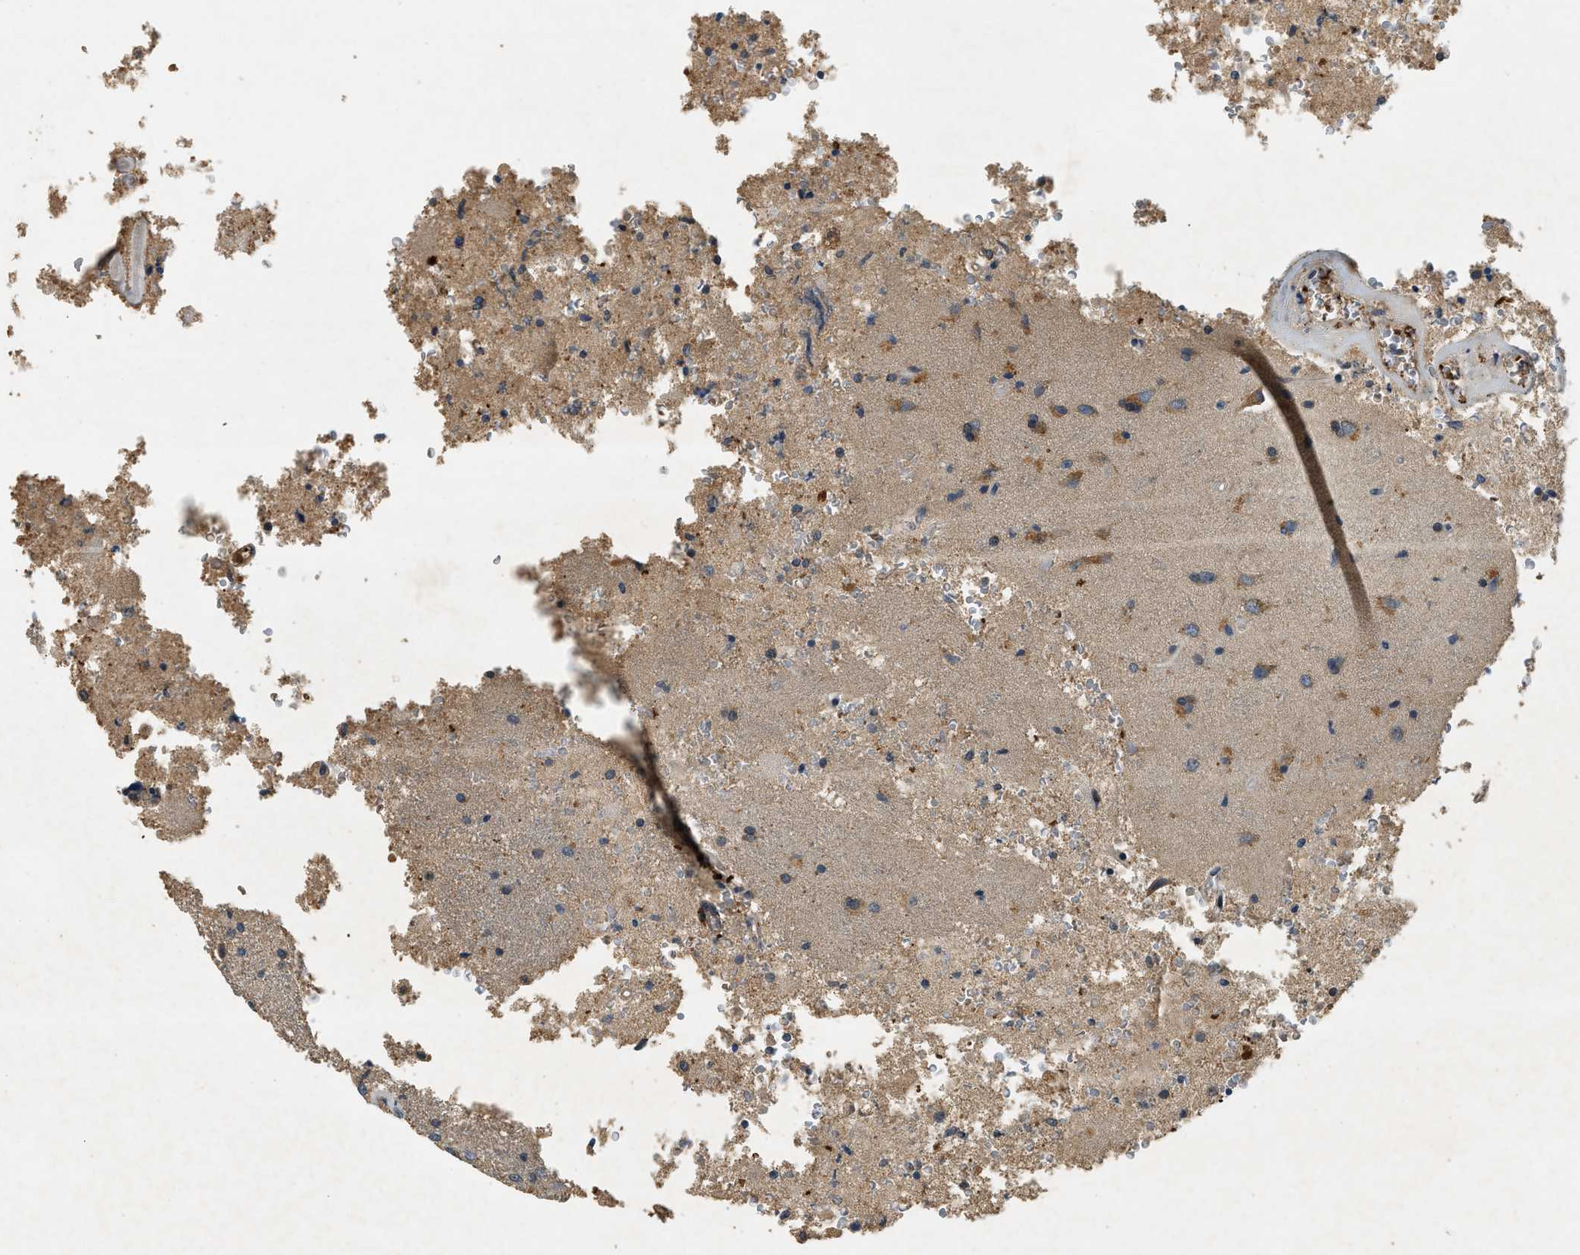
{"staining": {"intensity": "moderate", "quantity": "<25%", "location": "cytoplasmic/membranous"}, "tissue": "glioma", "cell_type": "Tumor cells", "image_type": "cancer", "snomed": [{"axis": "morphology", "description": "Normal tissue, NOS"}, {"axis": "morphology", "description": "Glioma, malignant, High grade"}, {"axis": "topography", "description": "Cerebral cortex"}], "caption": "The image shows staining of glioma, revealing moderate cytoplasmic/membranous protein positivity (brown color) within tumor cells. (Brightfield microscopy of DAB IHC at high magnification).", "gene": "CFLAR", "patient": {"sex": "male", "age": 77}}